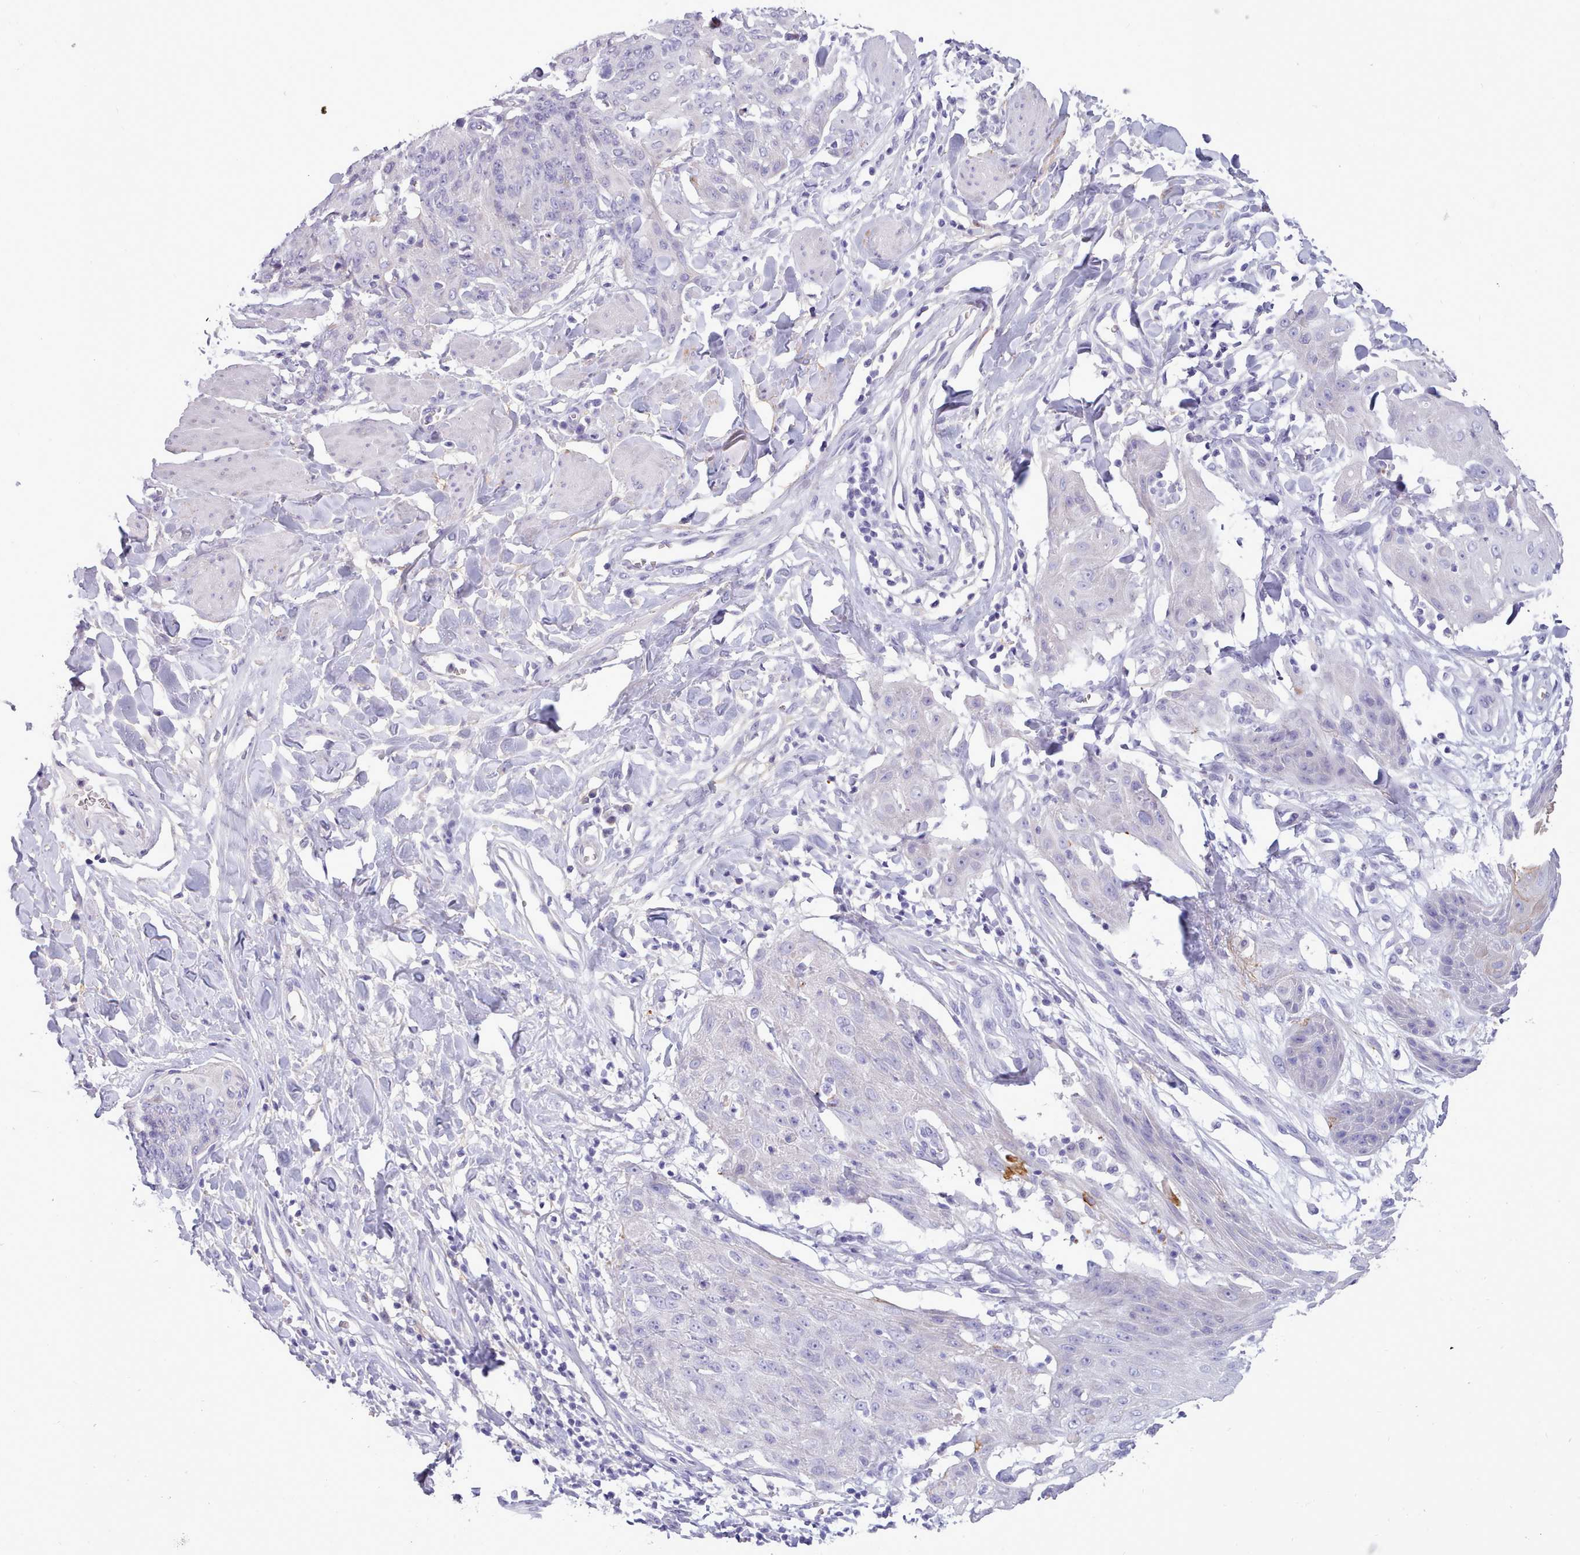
{"staining": {"intensity": "negative", "quantity": "none", "location": "none"}, "tissue": "skin cancer", "cell_type": "Tumor cells", "image_type": "cancer", "snomed": [{"axis": "morphology", "description": "Squamous cell carcinoma, NOS"}, {"axis": "topography", "description": "Skin"}, {"axis": "topography", "description": "Vulva"}], "caption": "The image shows no staining of tumor cells in squamous cell carcinoma (skin).", "gene": "CYP2A13", "patient": {"sex": "female", "age": 85}}